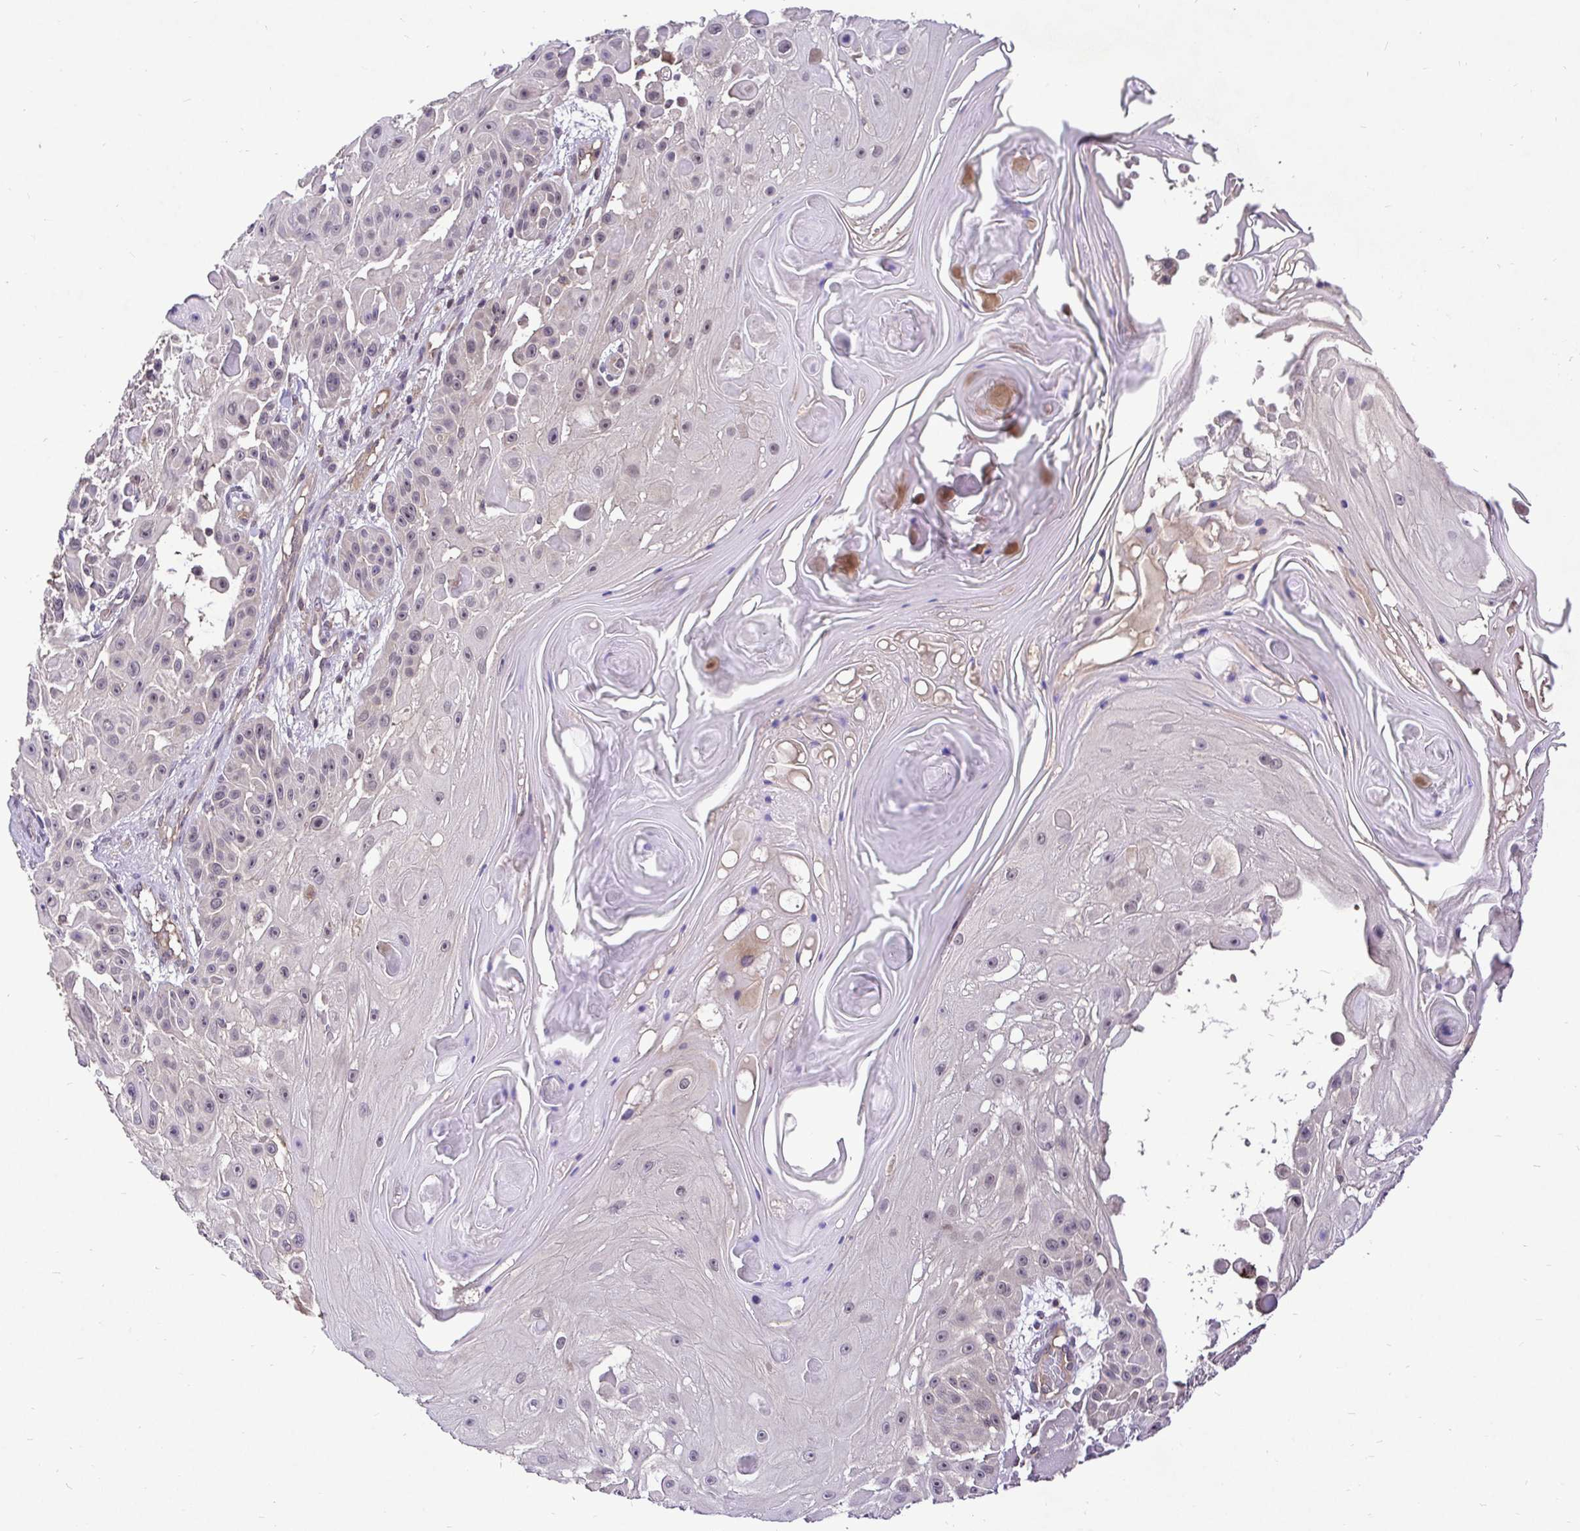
{"staining": {"intensity": "negative", "quantity": "none", "location": "none"}, "tissue": "skin cancer", "cell_type": "Tumor cells", "image_type": "cancer", "snomed": [{"axis": "morphology", "description": "Squamous cell carcinoma, NOS"}, {"axis": "topography", "description": "Skin"}], "caption": "Immunohistochemistry photomicrograph of human skin cancer stained for a protein (brown), which demonstrates no positivity in tumor cells.", "gene": "UBE2M", "patient": {"sex": "male", "age": 91}}